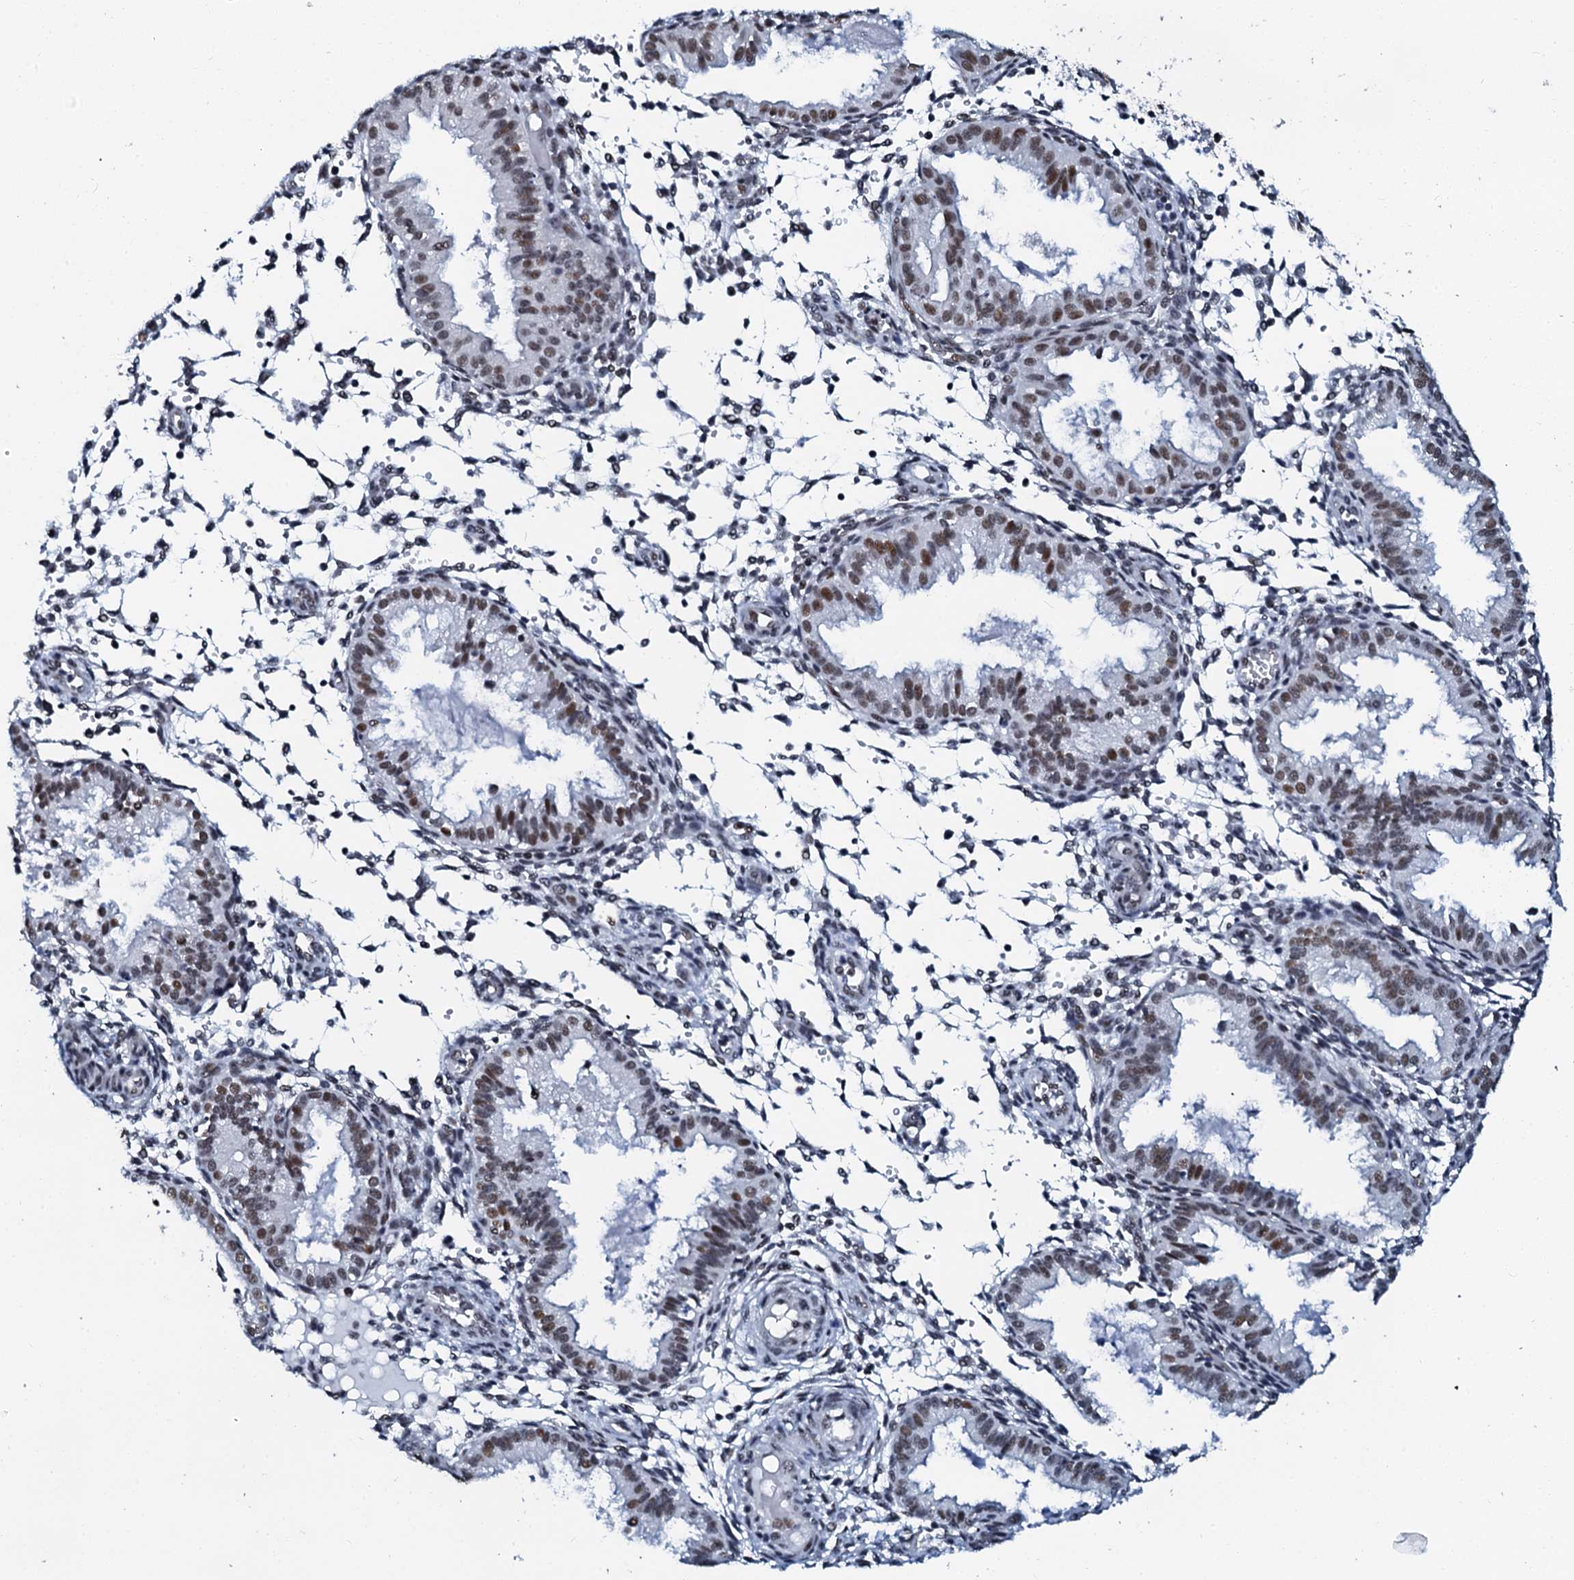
{"staining": {"intensity": "negative", "quantity": "none", "location": "none"}, "tissue": "endometrium", "cell_type": "Cells in endometrial stroma", "image_type": "normal", "snomed": [{"axis": "morphology", "description": "Normal tissue, NOS"}, {"axis": "topography", "description": "Endometrium"}], "caption": "Immunohistochemistry histopathology image of benign endometrium: human endometrium stained with DAB (3,3'-diaminobenzidine) displays no significant protein staining in cells in endometrial stroma. (DAB immunohistochemistry, high magnification).", "gene": "SLTM", "patient": {"sex": "female", "age": 33}}